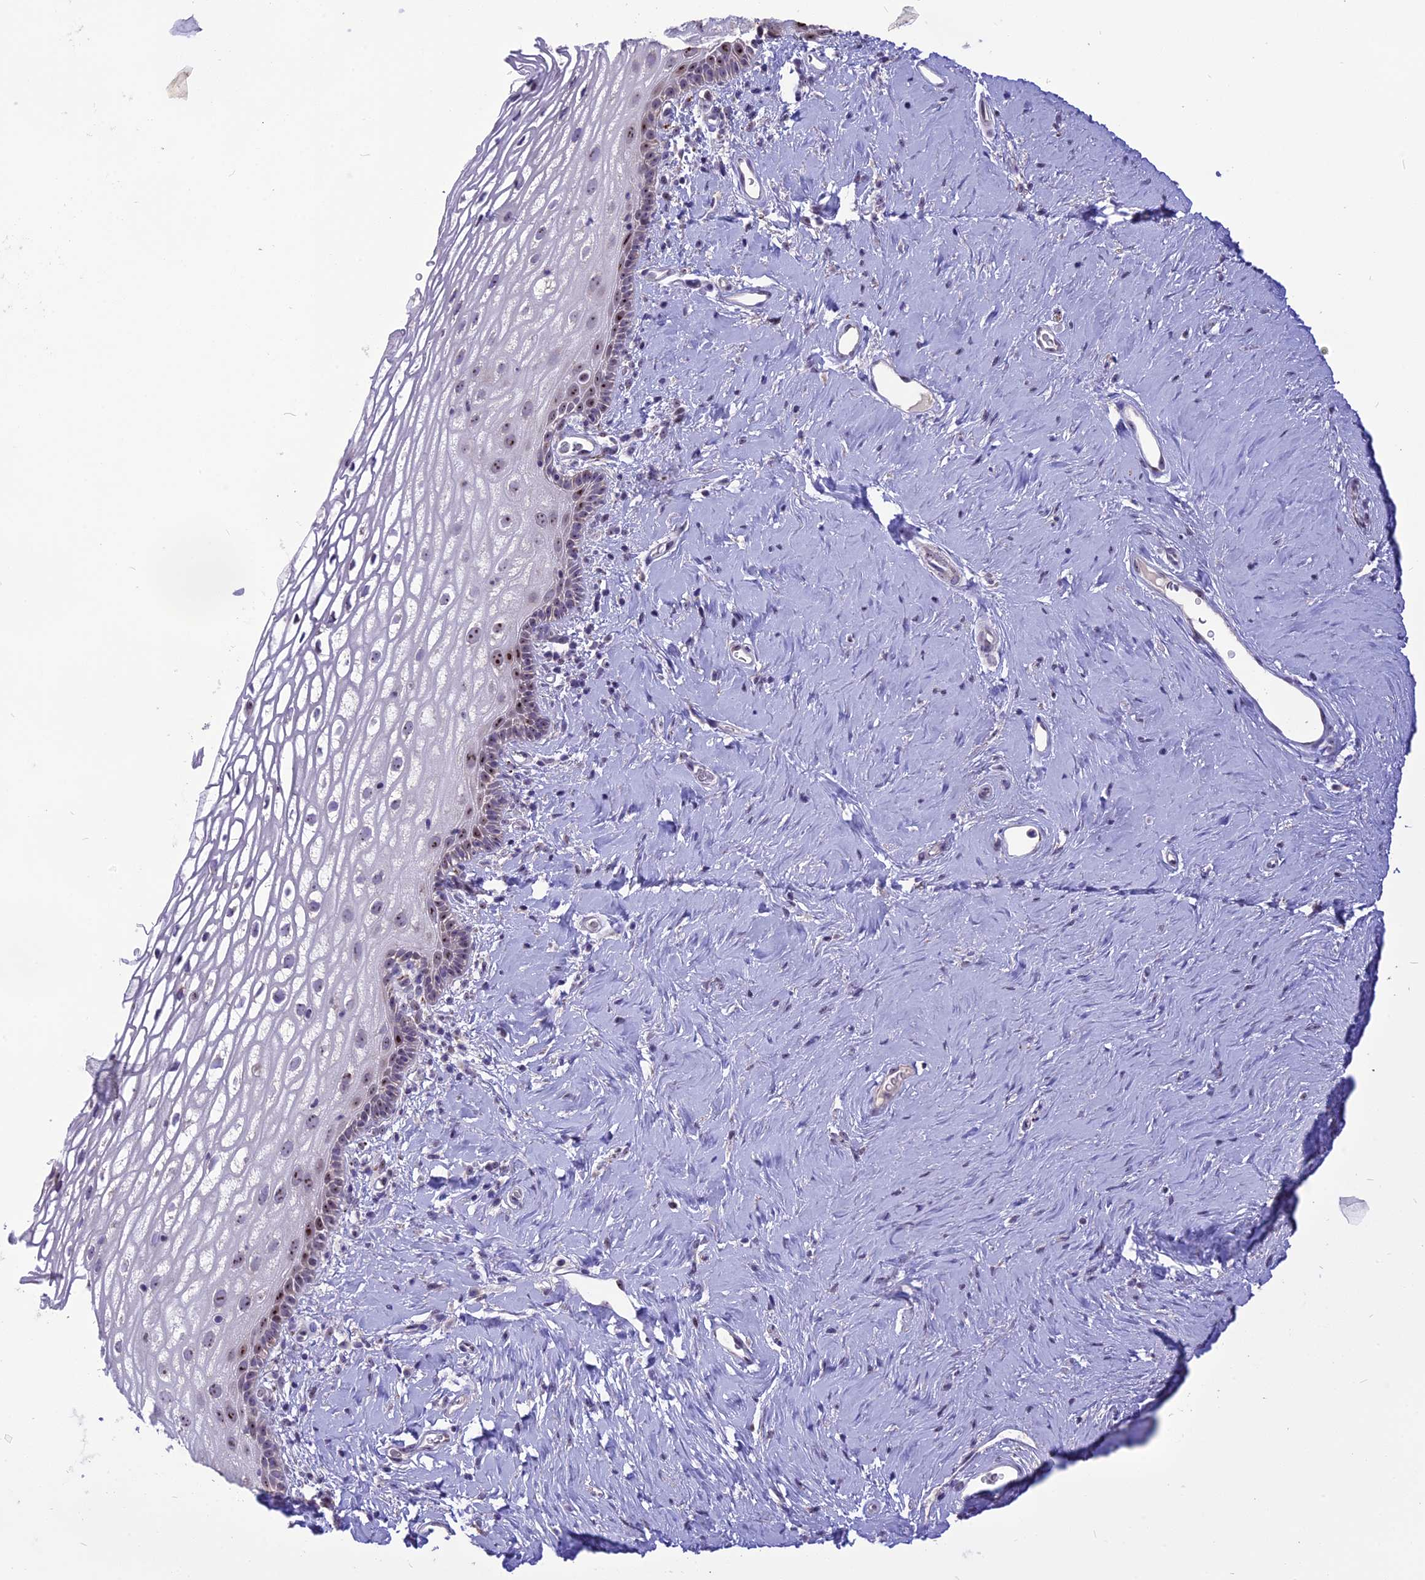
{"staining": {"intensity": "moderate", "quantity": "<25%", "location": "nuclear"}, "tissue": "vagina", "cell_type": "Squamous epithelial cells", "image_type": "normal", "snomed": [{"axis": "morphology", "description": "Normal tissue, NOS"}, {"axis": "morphology", "description": "Adenocarcinoma, NOS"}, {"axis": "topography", "description": "Rectum"}, {"axis": "topography", "description": "Vagina"}], "caption": "IHC photomicrograph of unremarkable vagina: human vagina stained using immunohistochemistry (IHC) reveals low levels of moderate protein expression localized specifically in the nuclear of squamous epithelial cells, appearing as a nuclear brown color.", "gene": "CMSS1", "patient": {"sex": "female", "age": 71}}